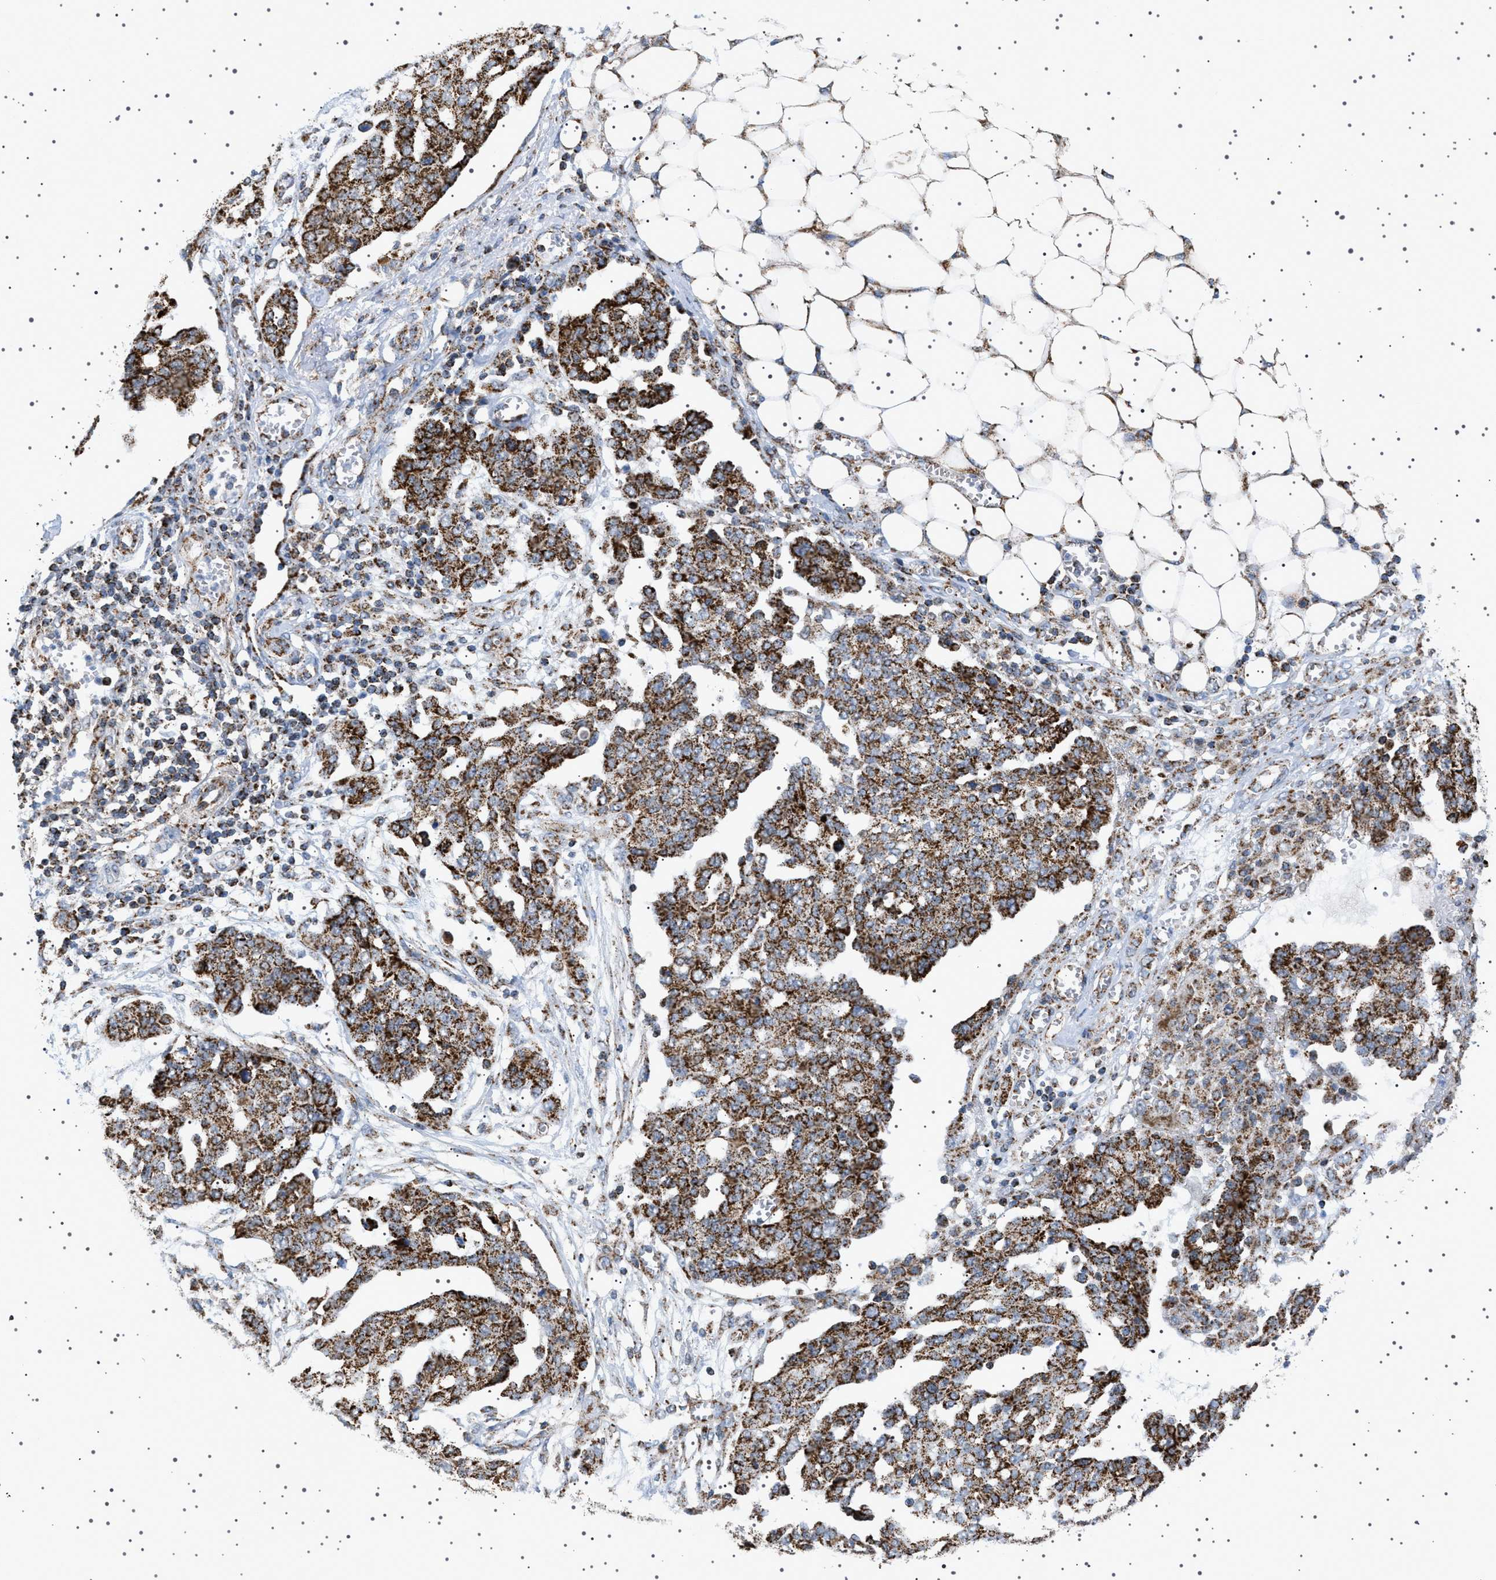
{"staining": {"intensity": "strong", "quantity": ">75%", "location": "cytoplasmic/membranous"}, "tissue": "ovarian cancer", "cell_type": "Tumor cells", "image_type": "cancer", "snomed": [{"axis": "morphology", "description": "Cystadenocarcinoma, serous, NOS"}, {"axis": "topography", "description": "Soft tissue"}, {"axis": "topography", "description": "Ovary"}], "caption": "Brown immunohistochemical staining in human ovarian cancer exhibits strong cytoplasmic/membranous staining in approximately >75% of tumor cells.", "gene": "UBXN8", "patient": {"sex": "female", "age": 57}}